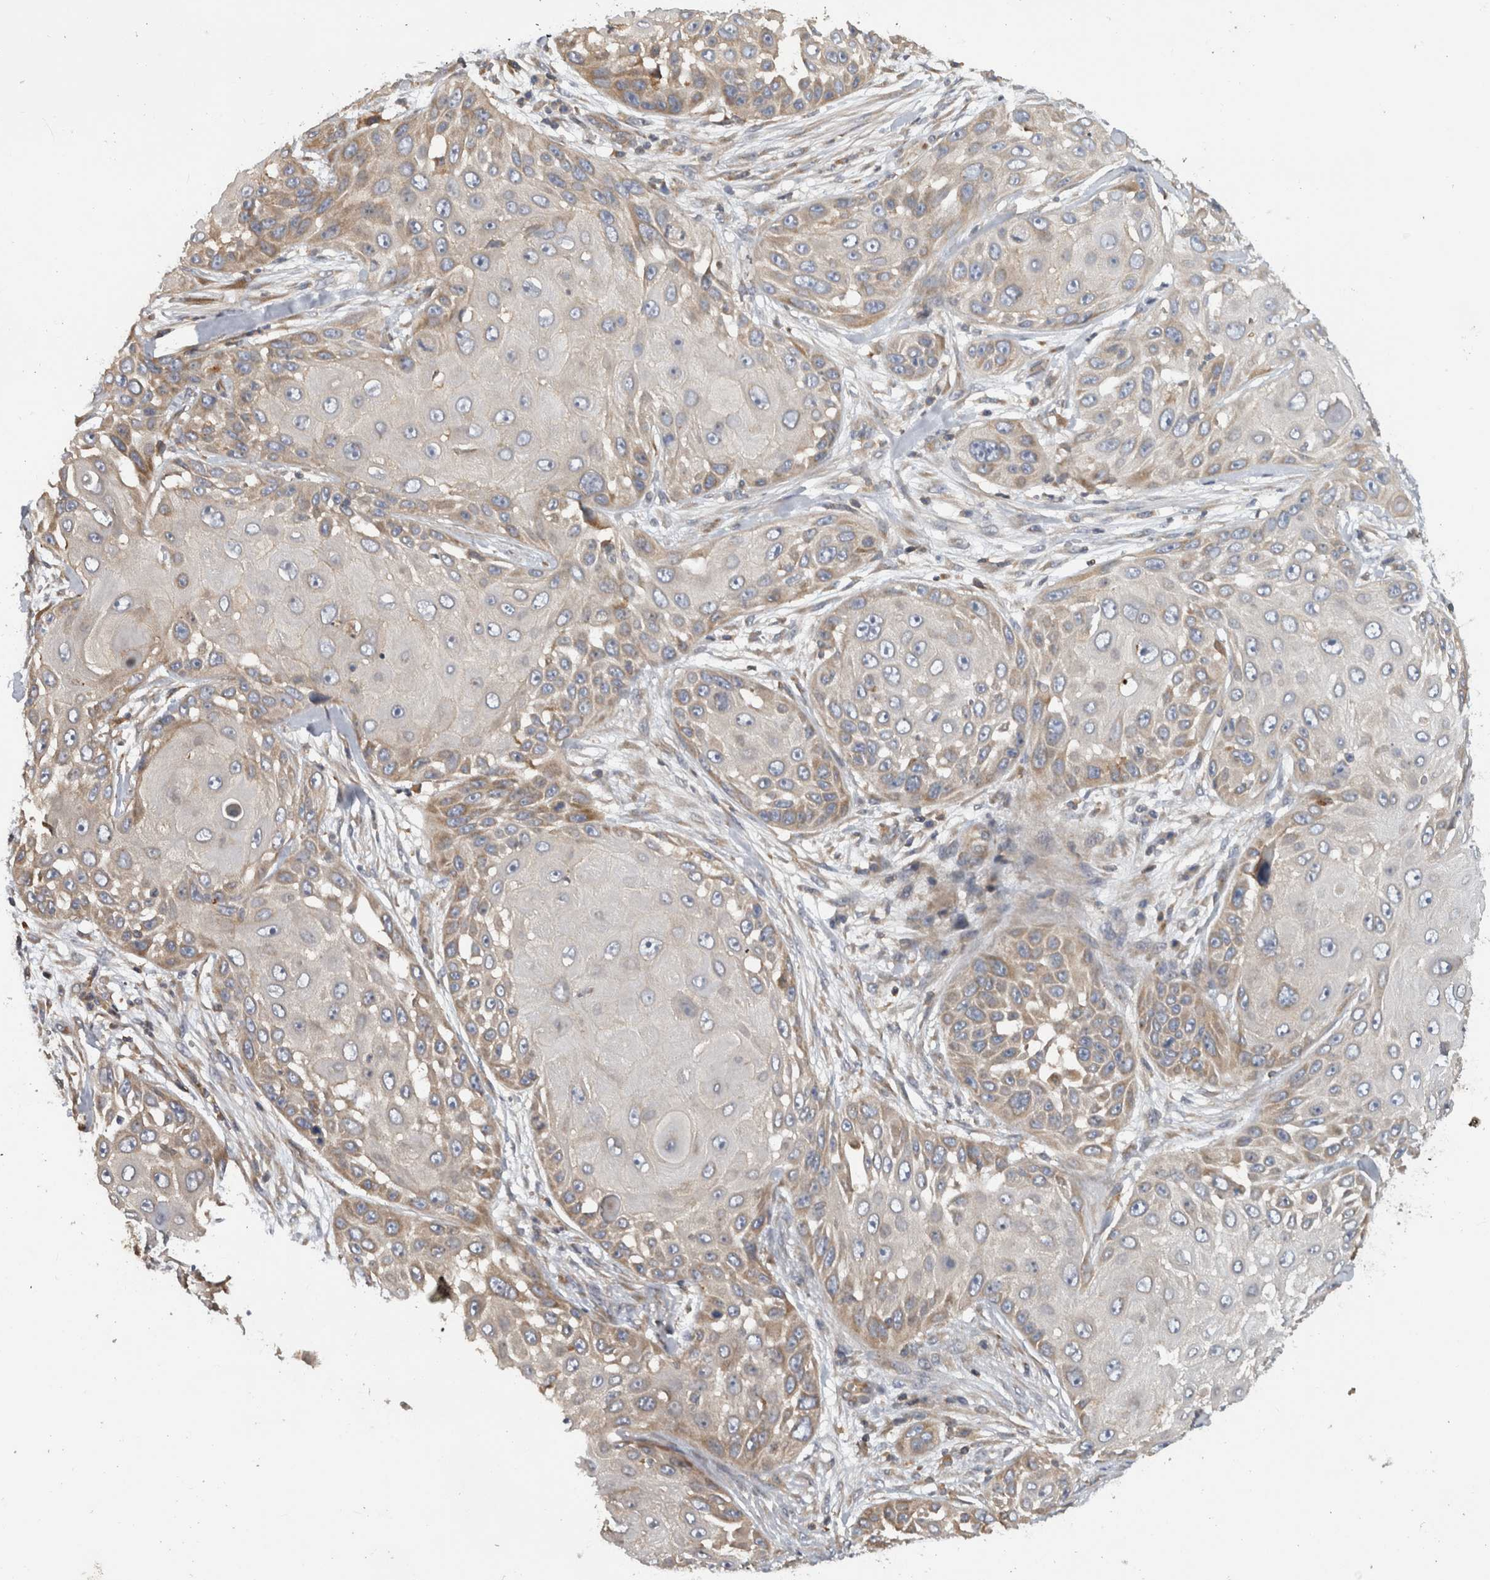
{"staining": {"intensity": "weak", "quantity": "25%-75%", "location": "cytoplasmic/membranous"}, "tissue": "skin cancer", "cell_type": "Tumor cells", "image_type": "cancer", "snomed": [{"axis": "morphology", "description": "Squamous cell carcinoma, NOS"}, {"axis": "topography", "description": "Skin"}], "caption": "High-power microscopy captured an immunohistochemistry micrograph of skin cancer (squamous cell carcinoma), revealing weak cytoplasmic/membranous expression in approximately 25%-75% of tumor cells.", "gene": "PARP6", "patient": {"sex": "female", "age": 44}}